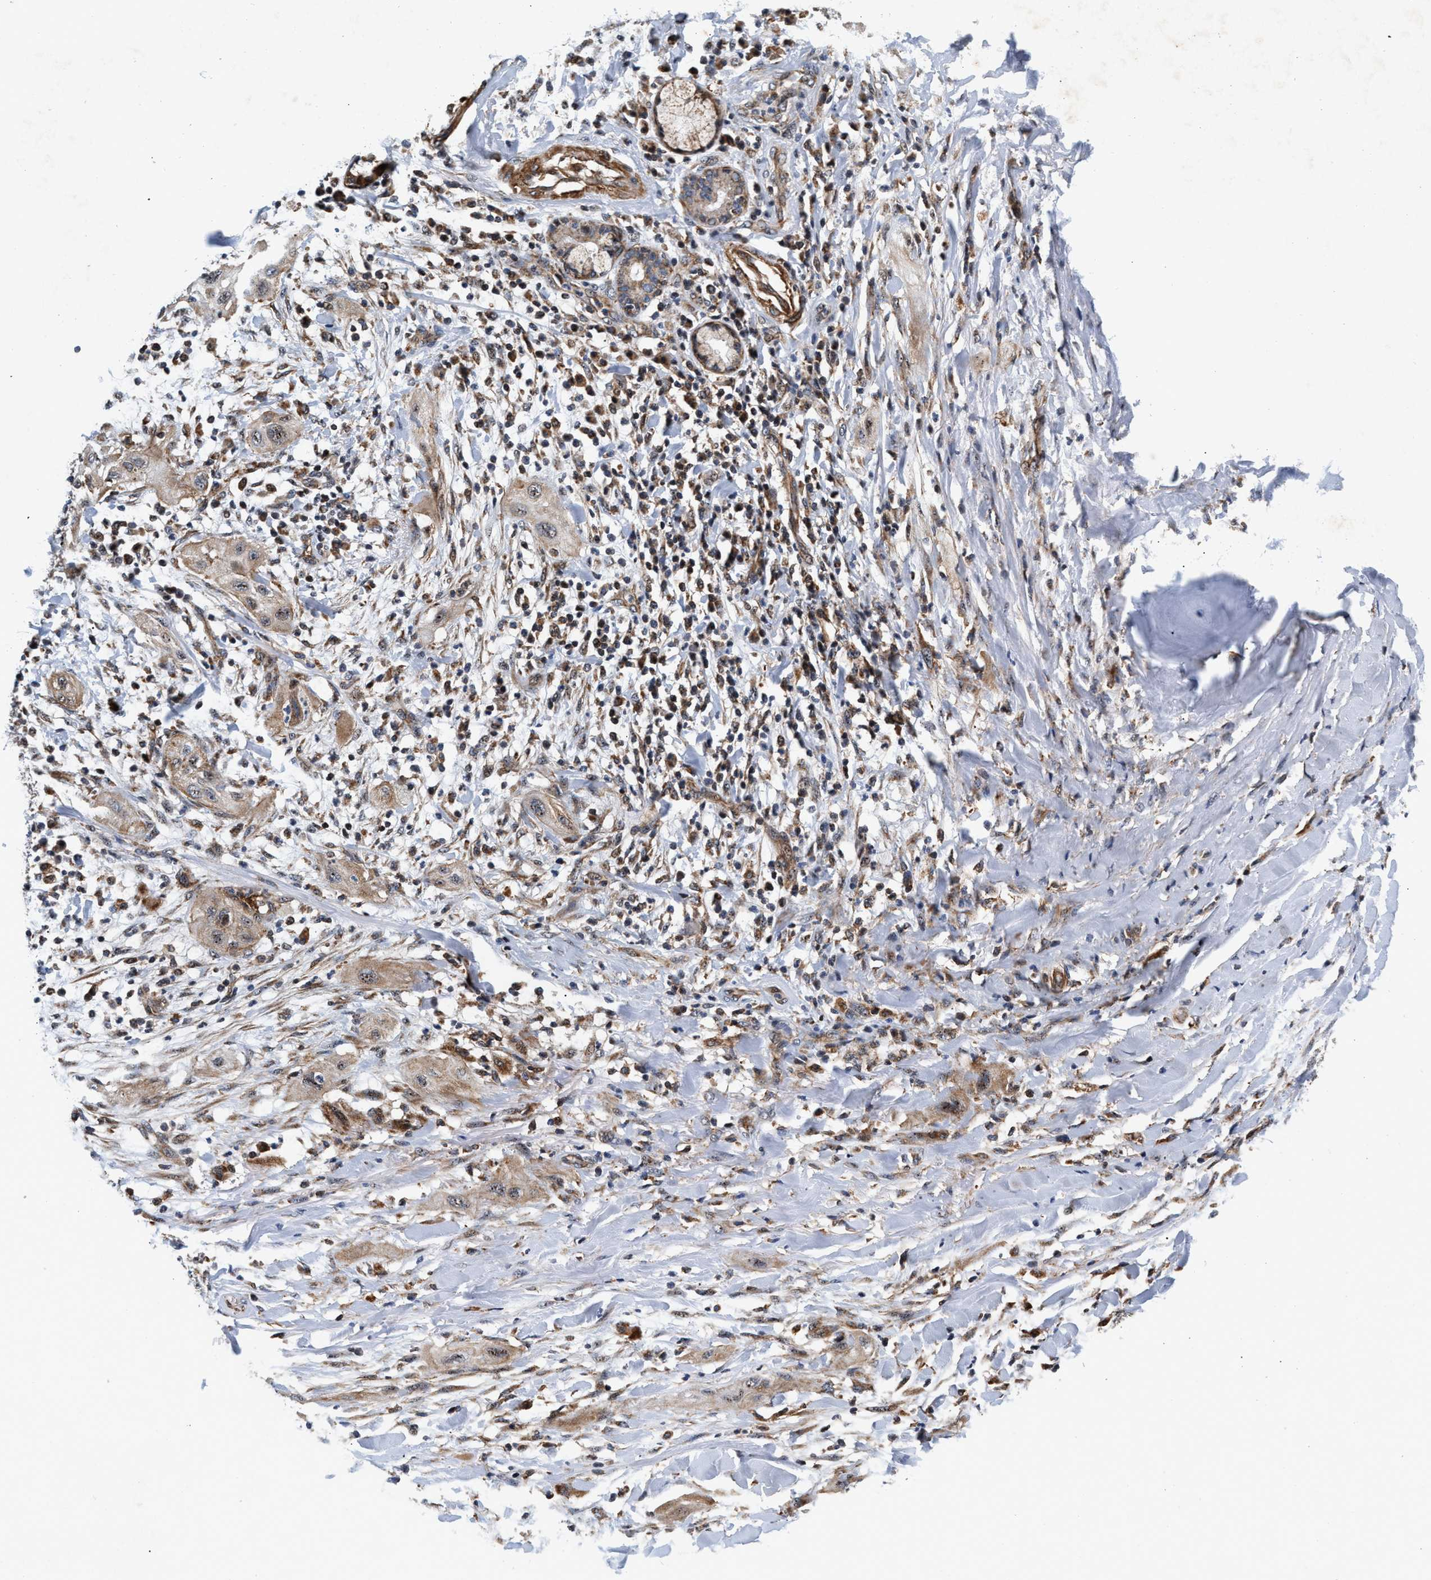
{"staining": {"intensity": "weak", "quantity": ">75%", "location": "cytoplasmic/membranous"}, "tissue": "lung cancer", "cell_type": "Tumor cells", "image_type": "cancer", "snomed": [{"axis": "morphology", "description": "Squamous cell carcinoma, NOS"}, {"axis": "topography", "description": "Lung"}], "caption": "The photomicrograph exhibits immunohistochemical staining of lung cancer. There is weak cytoplasmic/membranous expression is identified in about >75% of tumor cells.", "gene": "SGK1", "patient": {"sex": "female", "age": 47}}